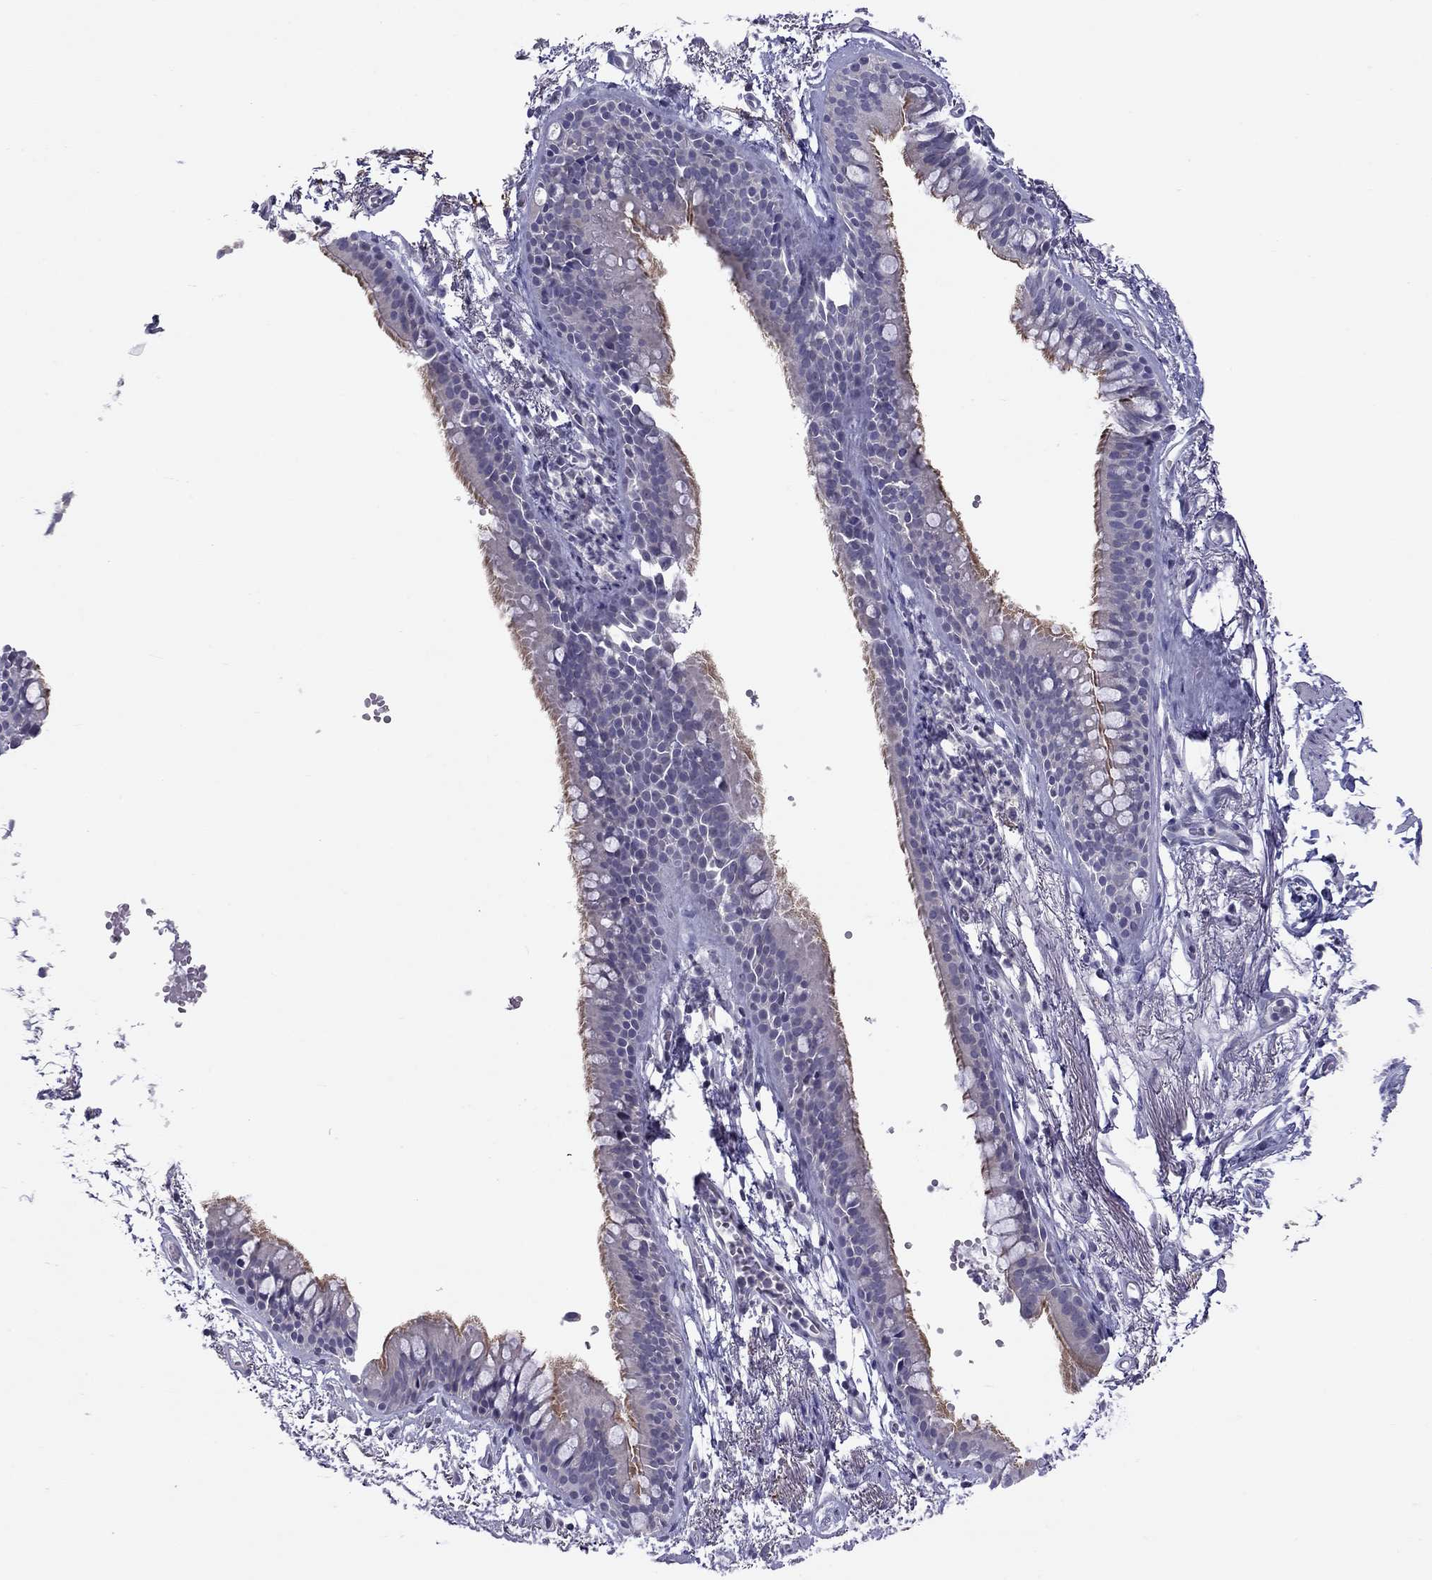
{"staining": {"intensity": "negative", "quantity": "none", "location": "none"}, "tissue": "soft tissue", "cell_type": "Fibroblasts", "image_type": "normal", "snomed": [{"axis": "morphology", "description": "Normal tissue, NOS"}, {"axis": "morphology", "description": "Squamous cell carcinoma, NOS"}, {"axis": "topography", "description": "Cartilage tissue"}, {"axis": "topography", "description": "Lung"}], "caption": "Human soft tissue stained for a protein using immunohistochemistry (IHC) demonstrates no staining in fibroblasts.", "gene": "PPP1R3A", "patient": {"sex": "male", "age": 66}}